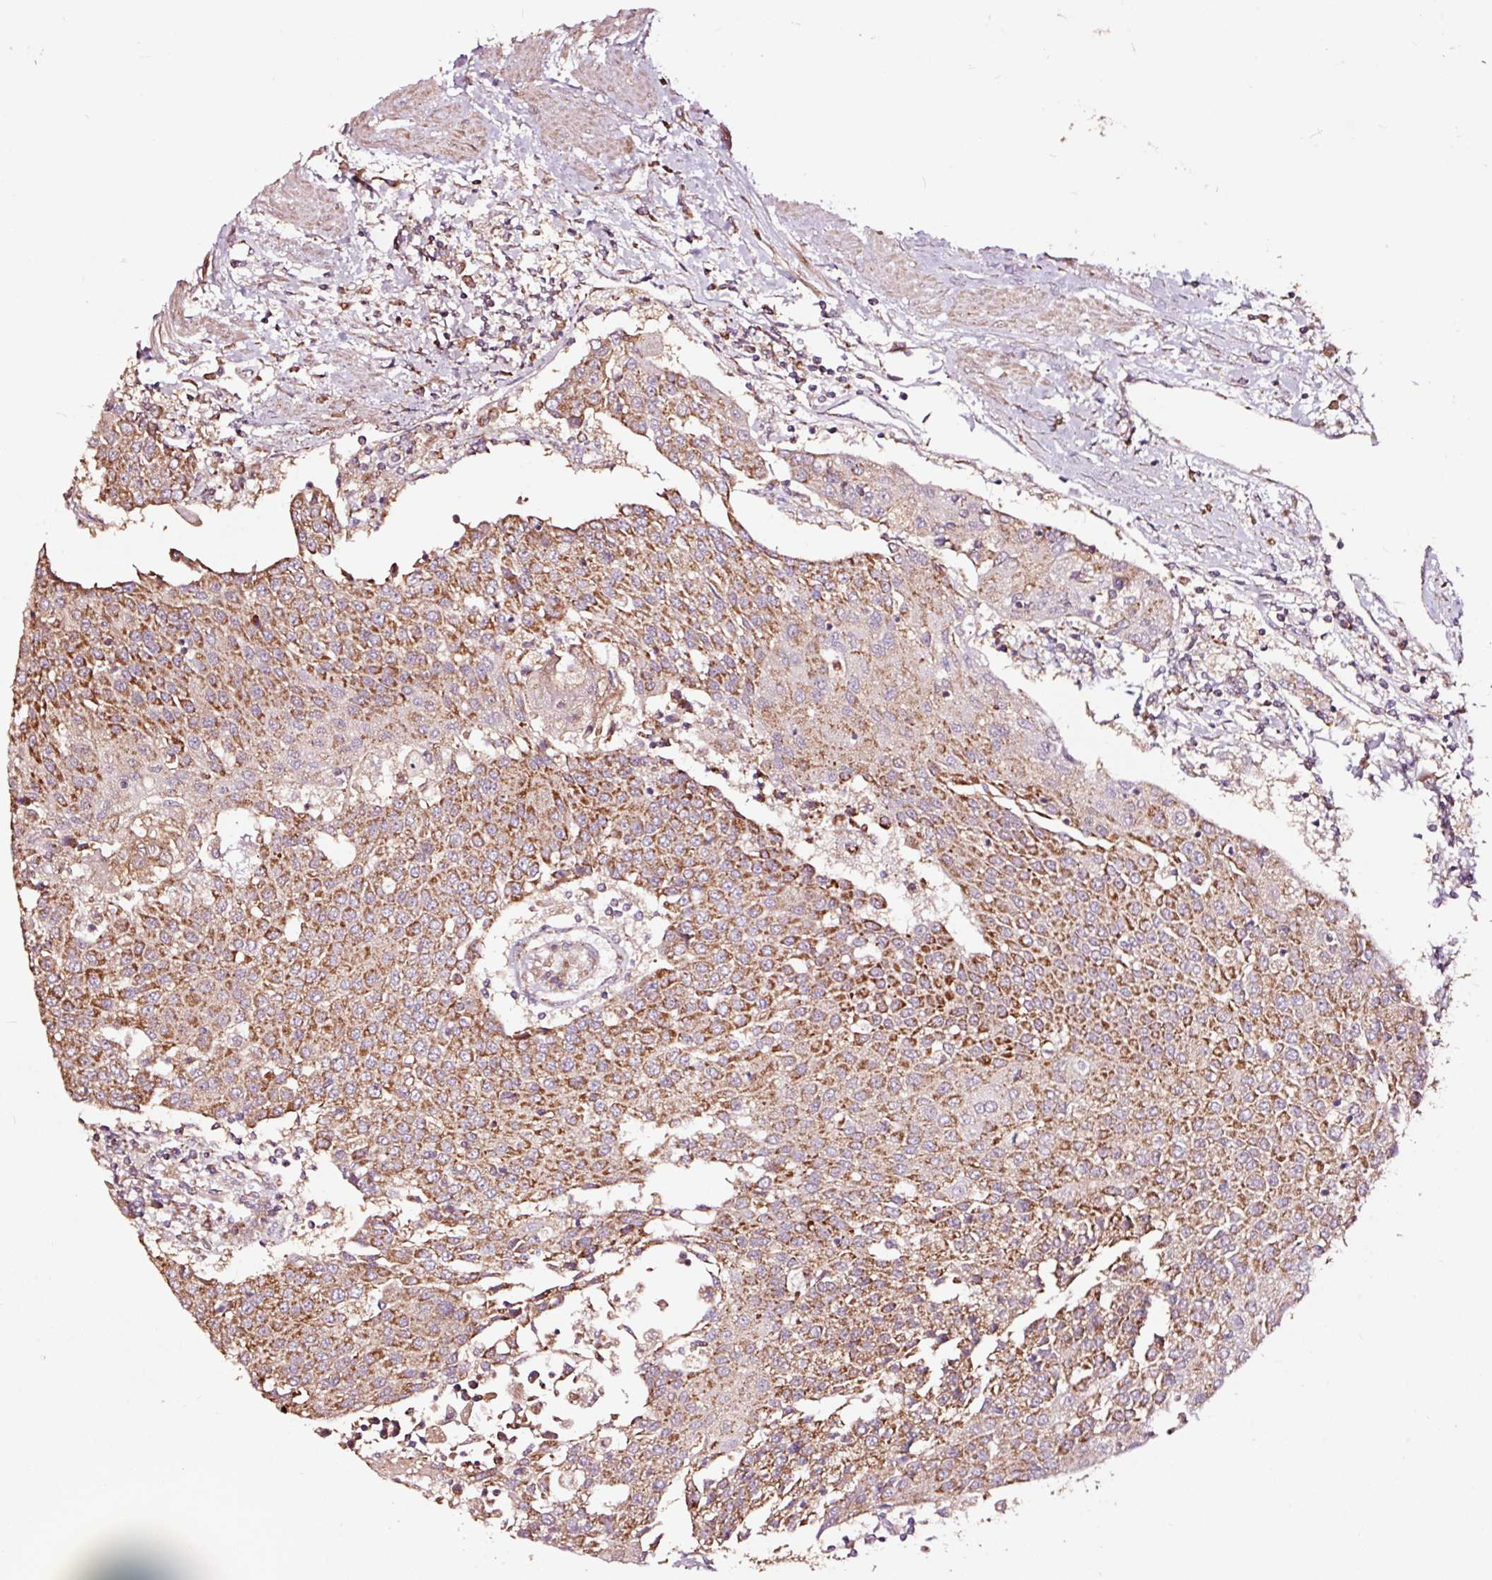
{"staining": {"intensity": "moderate", "quantity": ">75%", "location": "cytoplasmic/membranous"}, "tissue": "urothelial cancer", "cell_type": "Tumor cells", "image_type": "cancer", "snomed": [{"axis": "morphology", "description": "Urothelial carcinoma, High grade"}, {"axis": "topography", "description": "Urinary bladder"}], "caption": "Immunohistochemistry staining of urothelial carcinoma (high-grade), which exhibits medium levels of moderate cytoplasmic/membranous staining in about >75% of tumor cells indicating moderate cytoplasmic/membranous protein staining. The staining was performed using DAB (3,3'-diaminobenzidine) (brown) for protein detection and nuclei were counterstained in hematoxylin (blue).", "gene": "TPM1", "patient": {"sex": "female", "age": 85}}